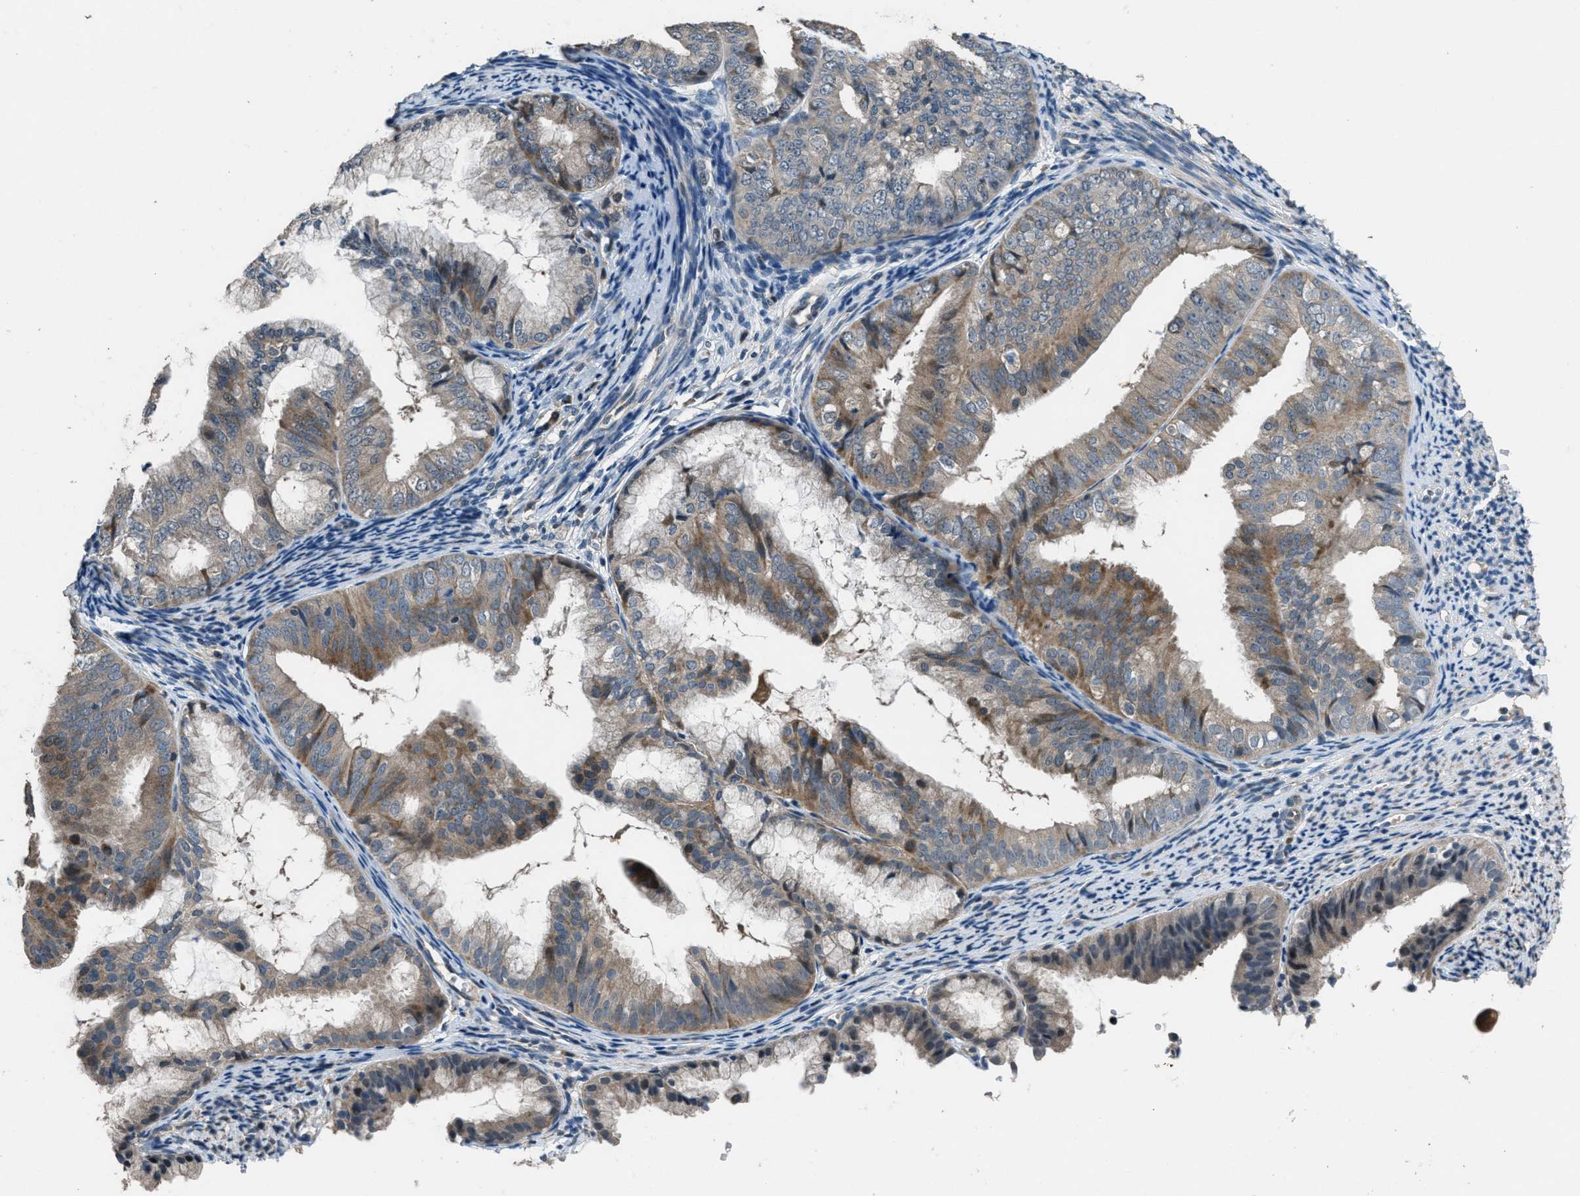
{"staining": {"intensity": "weak", "quantity": ">75%", "location": "cytoplasmic/membranous"}, "tissue": "endometrial cancer", "cell_type": "Tumor cells", "image_type": "cancer", "snomed": [{"axis": "morphology", "description": "Adenocarcinoma, NOS"}, {"axis": "topography", "description": "Endometrium"}], "caption": "Weak cytoplasmic/membranous expression for a protein is present in about >75% of tumor cells of endometrial adenocarcinoma using IHC.", "gene": "NAT1", "patient": {"sex": "female", "age": 63}}